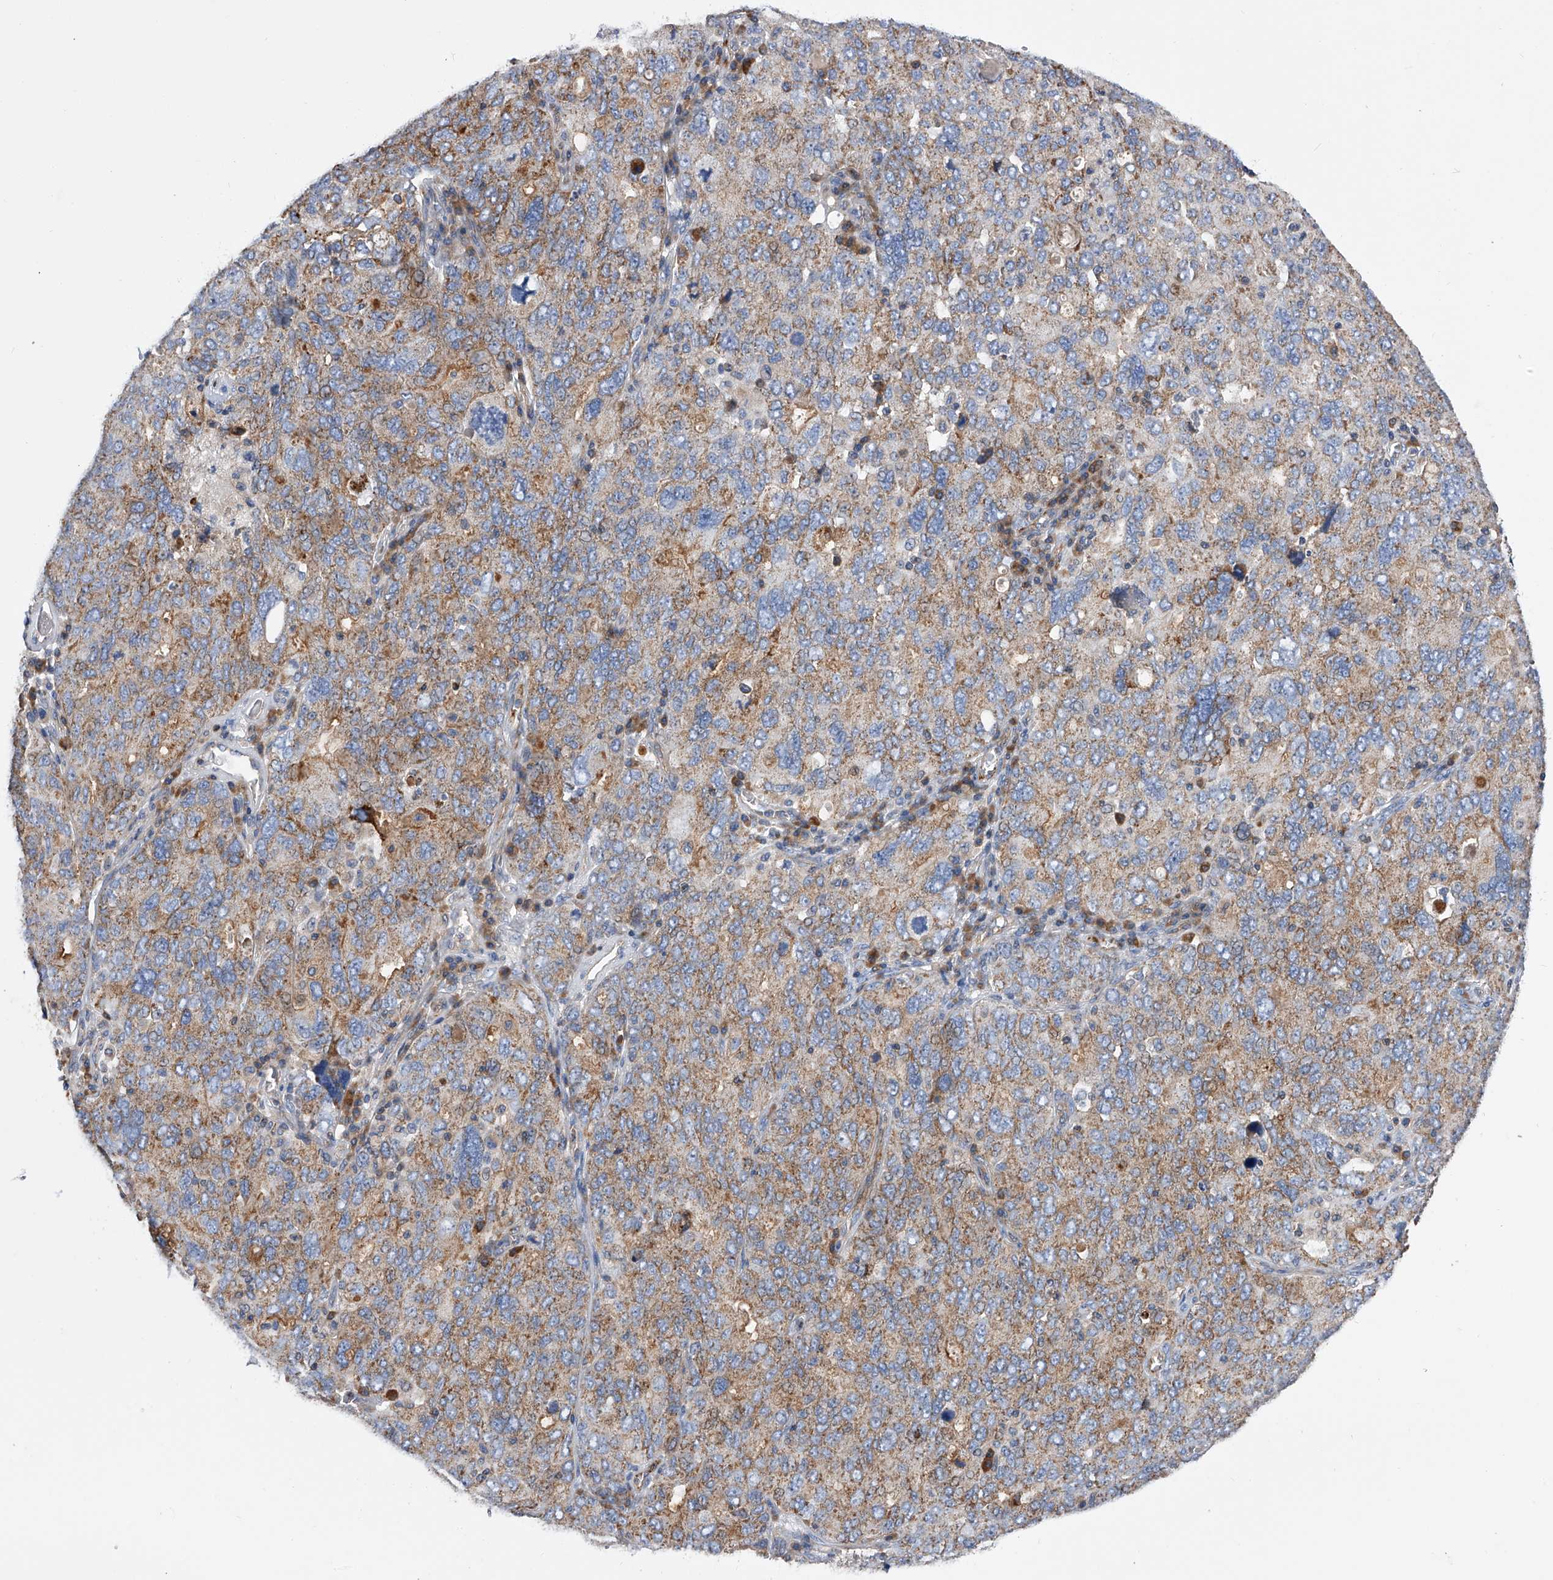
{"staining": {"intensity": "moderate", "quantity": ">75%", "location": "cytoplasmic/membranous"}, "tissue": "ovarian cancer", "cell_type": "Tumor cells", "image_type": "cancer", "snomed": [{"axis": "morphology", "description": "Carcinoma, endometroid"}, {"axis": "topography", "description": "Ovary"}], "caption": "IHC micrograph of neoplastic tissue: human ovarian cancer (endometroid carcinoma) stained using IHC exhibits medium levels of moderate protein expression localized specifically in the cytoplasmic/membranous of tumor cells, appearing as a cytoplasmic/membranous brown color.", "gene": "MLYCD", "patient": {"sex": "female", "age": 62}}